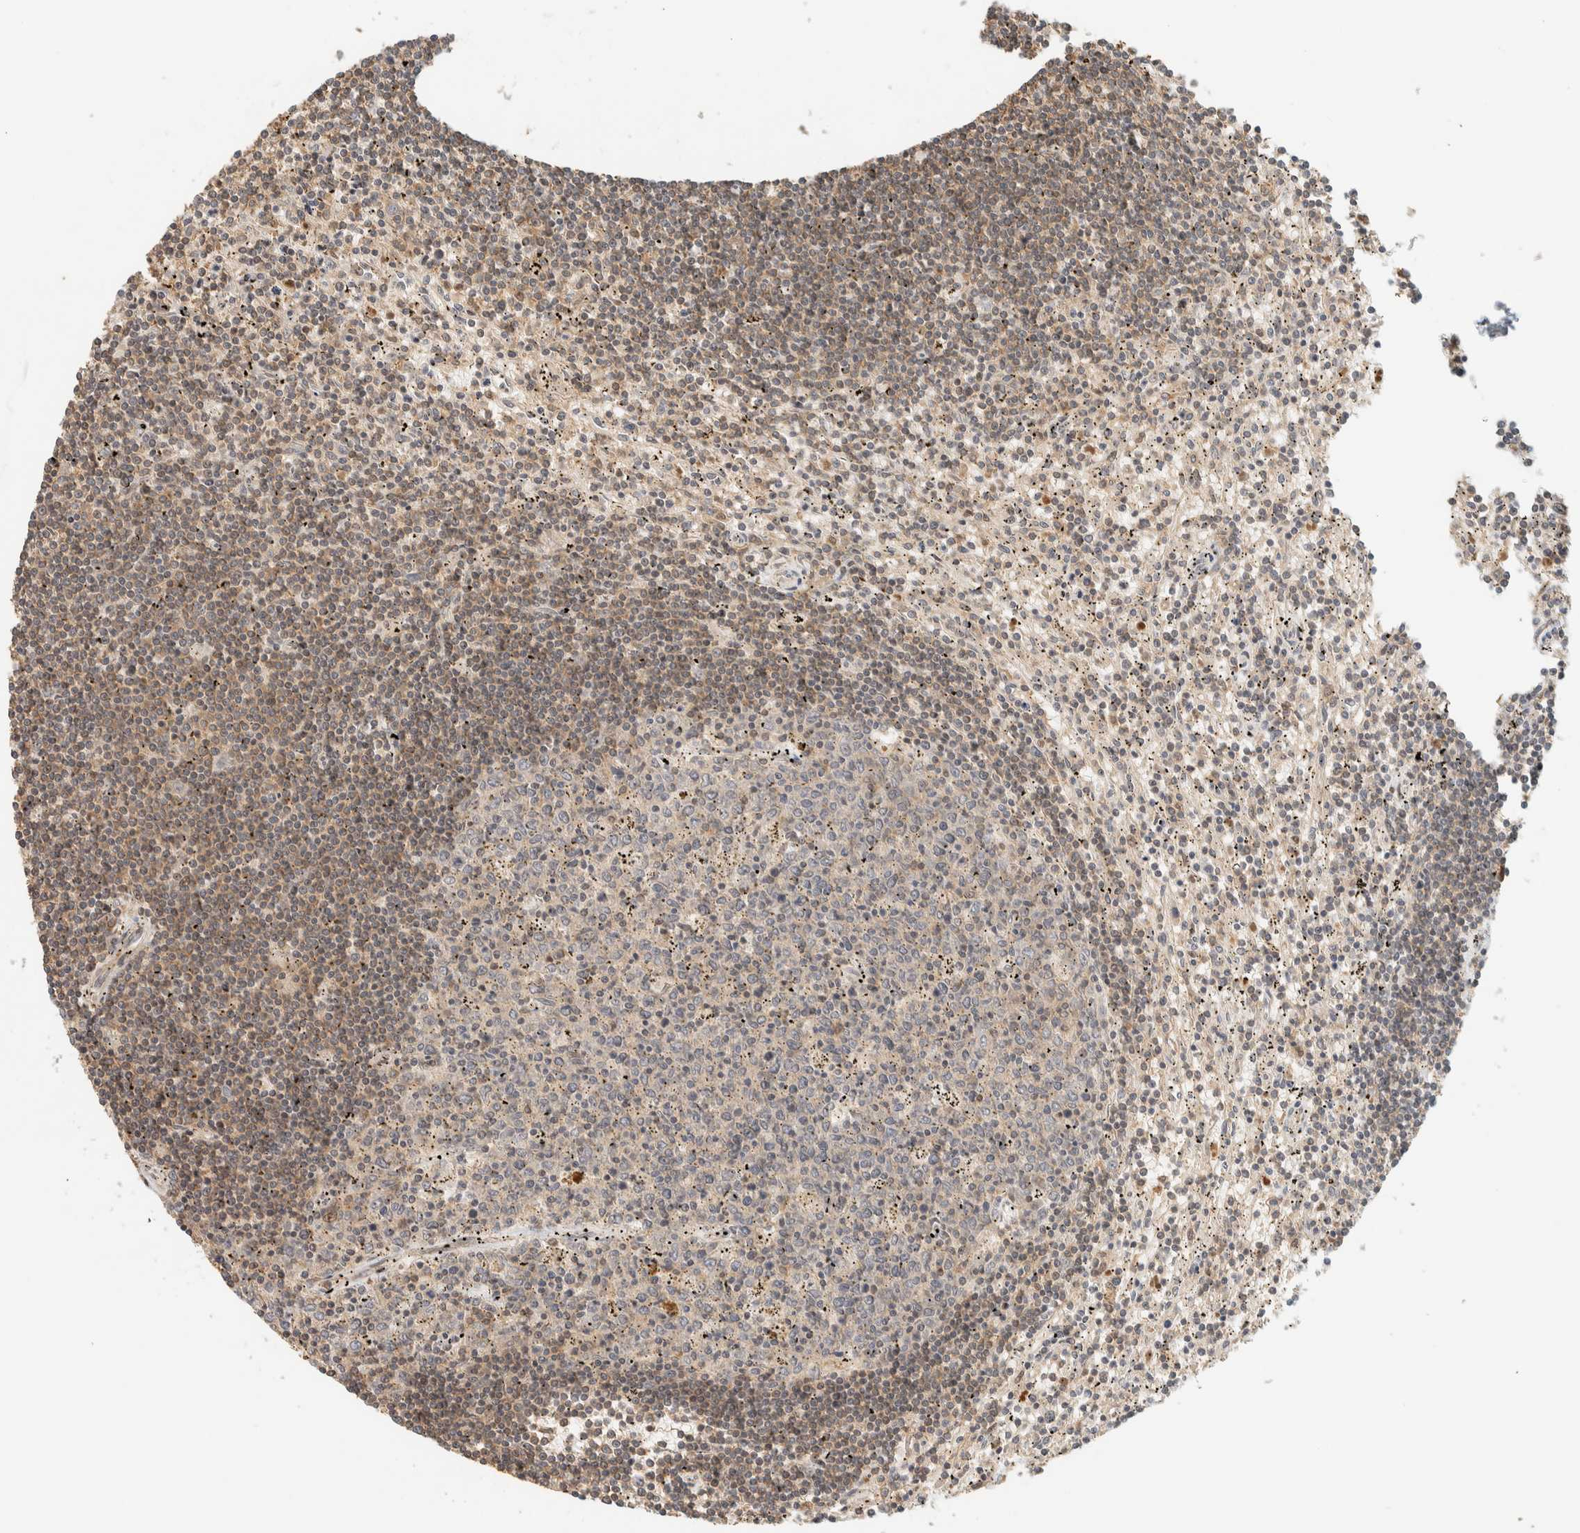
{"staining": {"intensity": "weak", "quantity": "25%-75%", "location": "cytoplasmic/membranous"}, "tissue": "lymphoma", "cell_type": "Tumor cells", "image_type": "cancer", "snomed": [{"axis": "morphology", "description": "Malignant lymphoma, non-Hodgkin's type, Low grade"}, {"axis": "topography", "description": "Spleen"}], "caption": "Immunohistochemistry (IHC) staining of low-grade malignant lymphoma, non-Hodgkin's type, which demonstrates low levels of weak cytoplasmic/membranous staining in about 25%-75% of tumor cells indicating weak cytoplasmic/membranous protein staining. The staining was performed using DAB (3,3'-diaminobenzidine) (brown) for protein detection and nuclei were counterstained in hematoxylin (blue).", "gene": "ARFGEF1", "patient": {"sex": "male", "age": 76}}